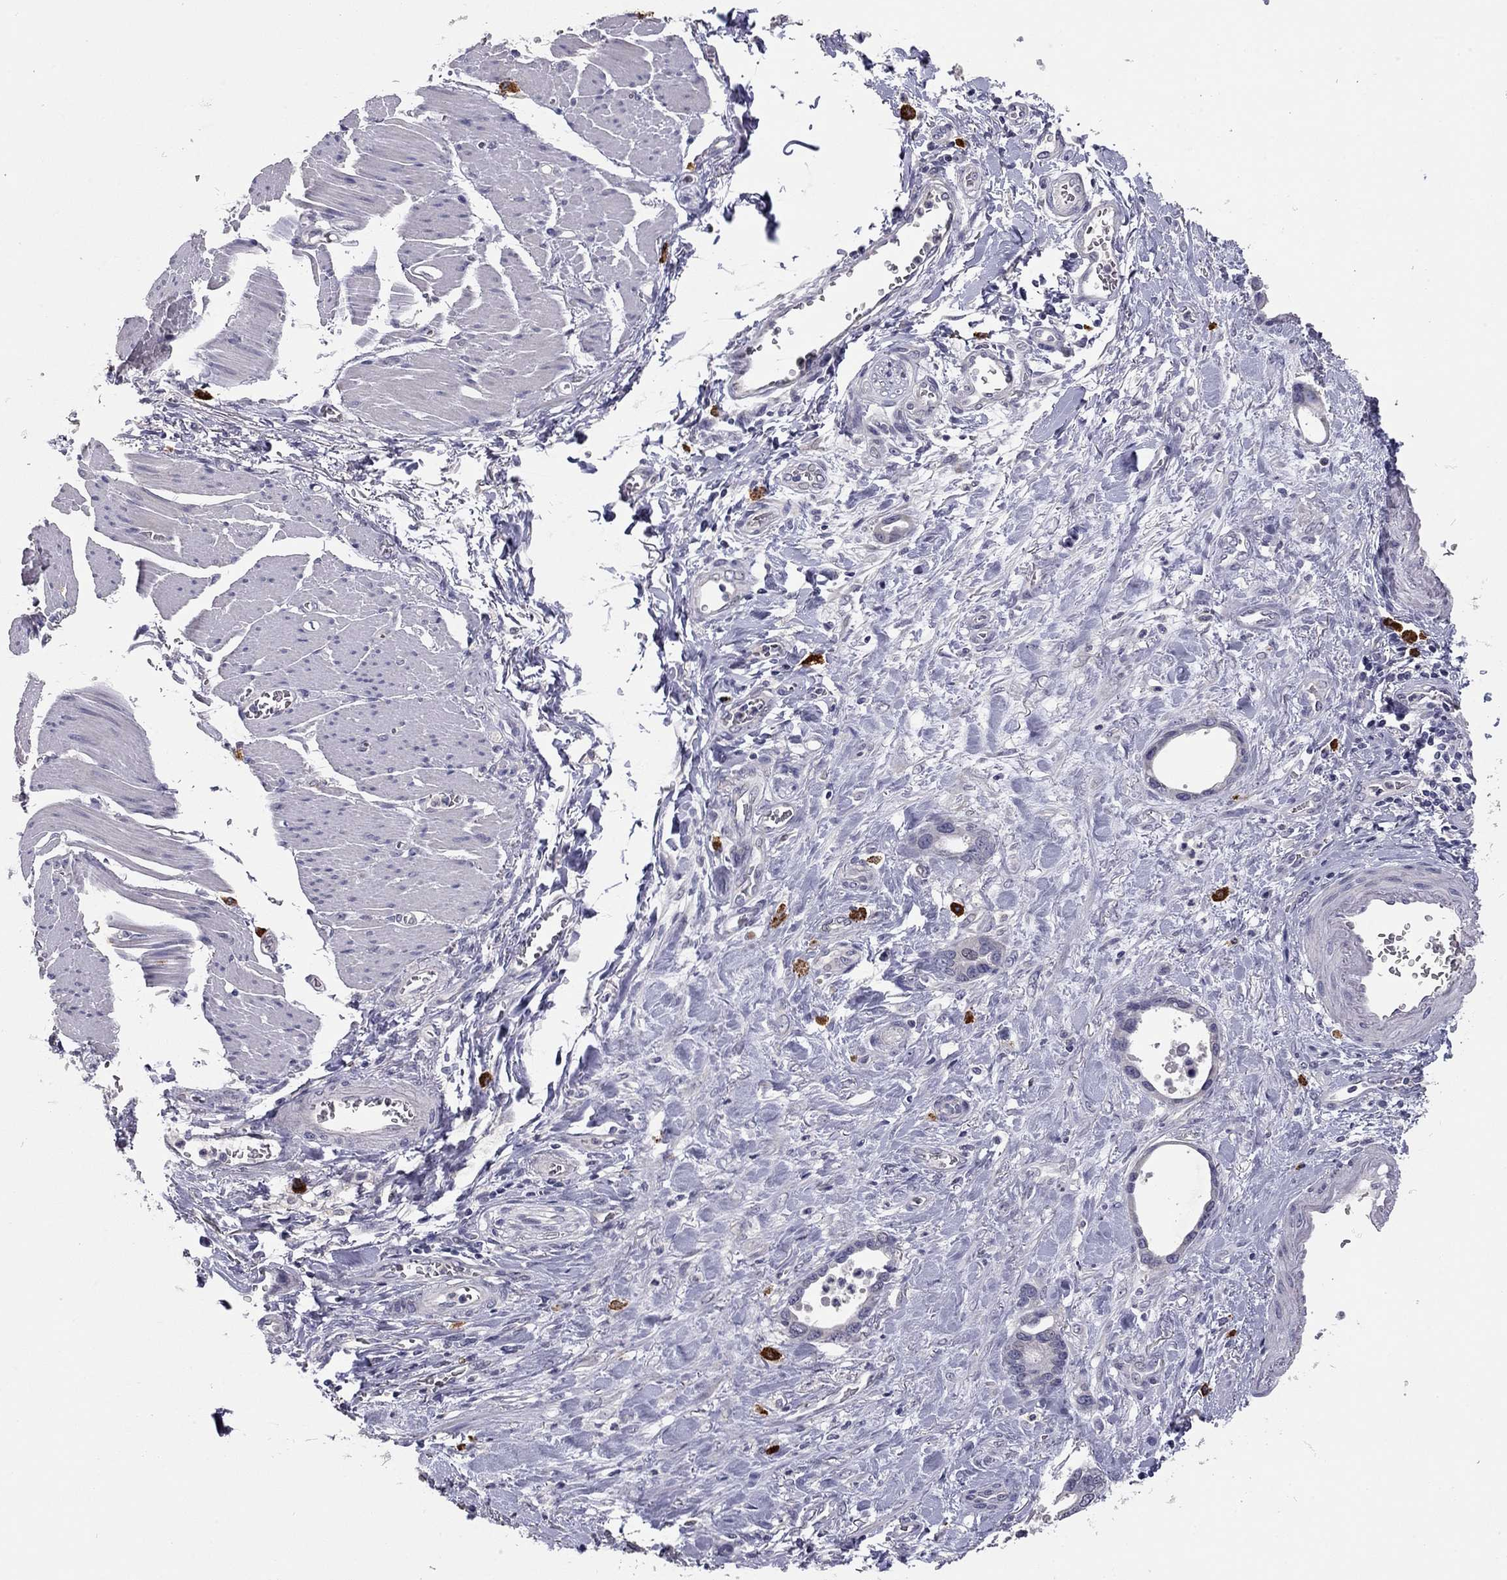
{"staining": {"intensity": "negative", "quantity": "none", "location": "none"}, "tissue": "stomach cancer", "cell_type": "Tumor cells", "image_type": "cancer", "snomed": [{"axis": "morphology", "description": "Normal tissue, NOS"}, {"axis": "morphology", "description": "Adenocarcinoma, NOS"}, {"axis": "topography", "description": "Esophagus"}, {"axis": "topography", "description": "Stomach, upper"}], "caption": "This is an immunohistochemistry photomicrograph of human stomach cancer (adenocarcinoma). There is no positivity in tumor cells.", "gene": "SCARB1", "patient": {"sex": "male", "age": 74}}